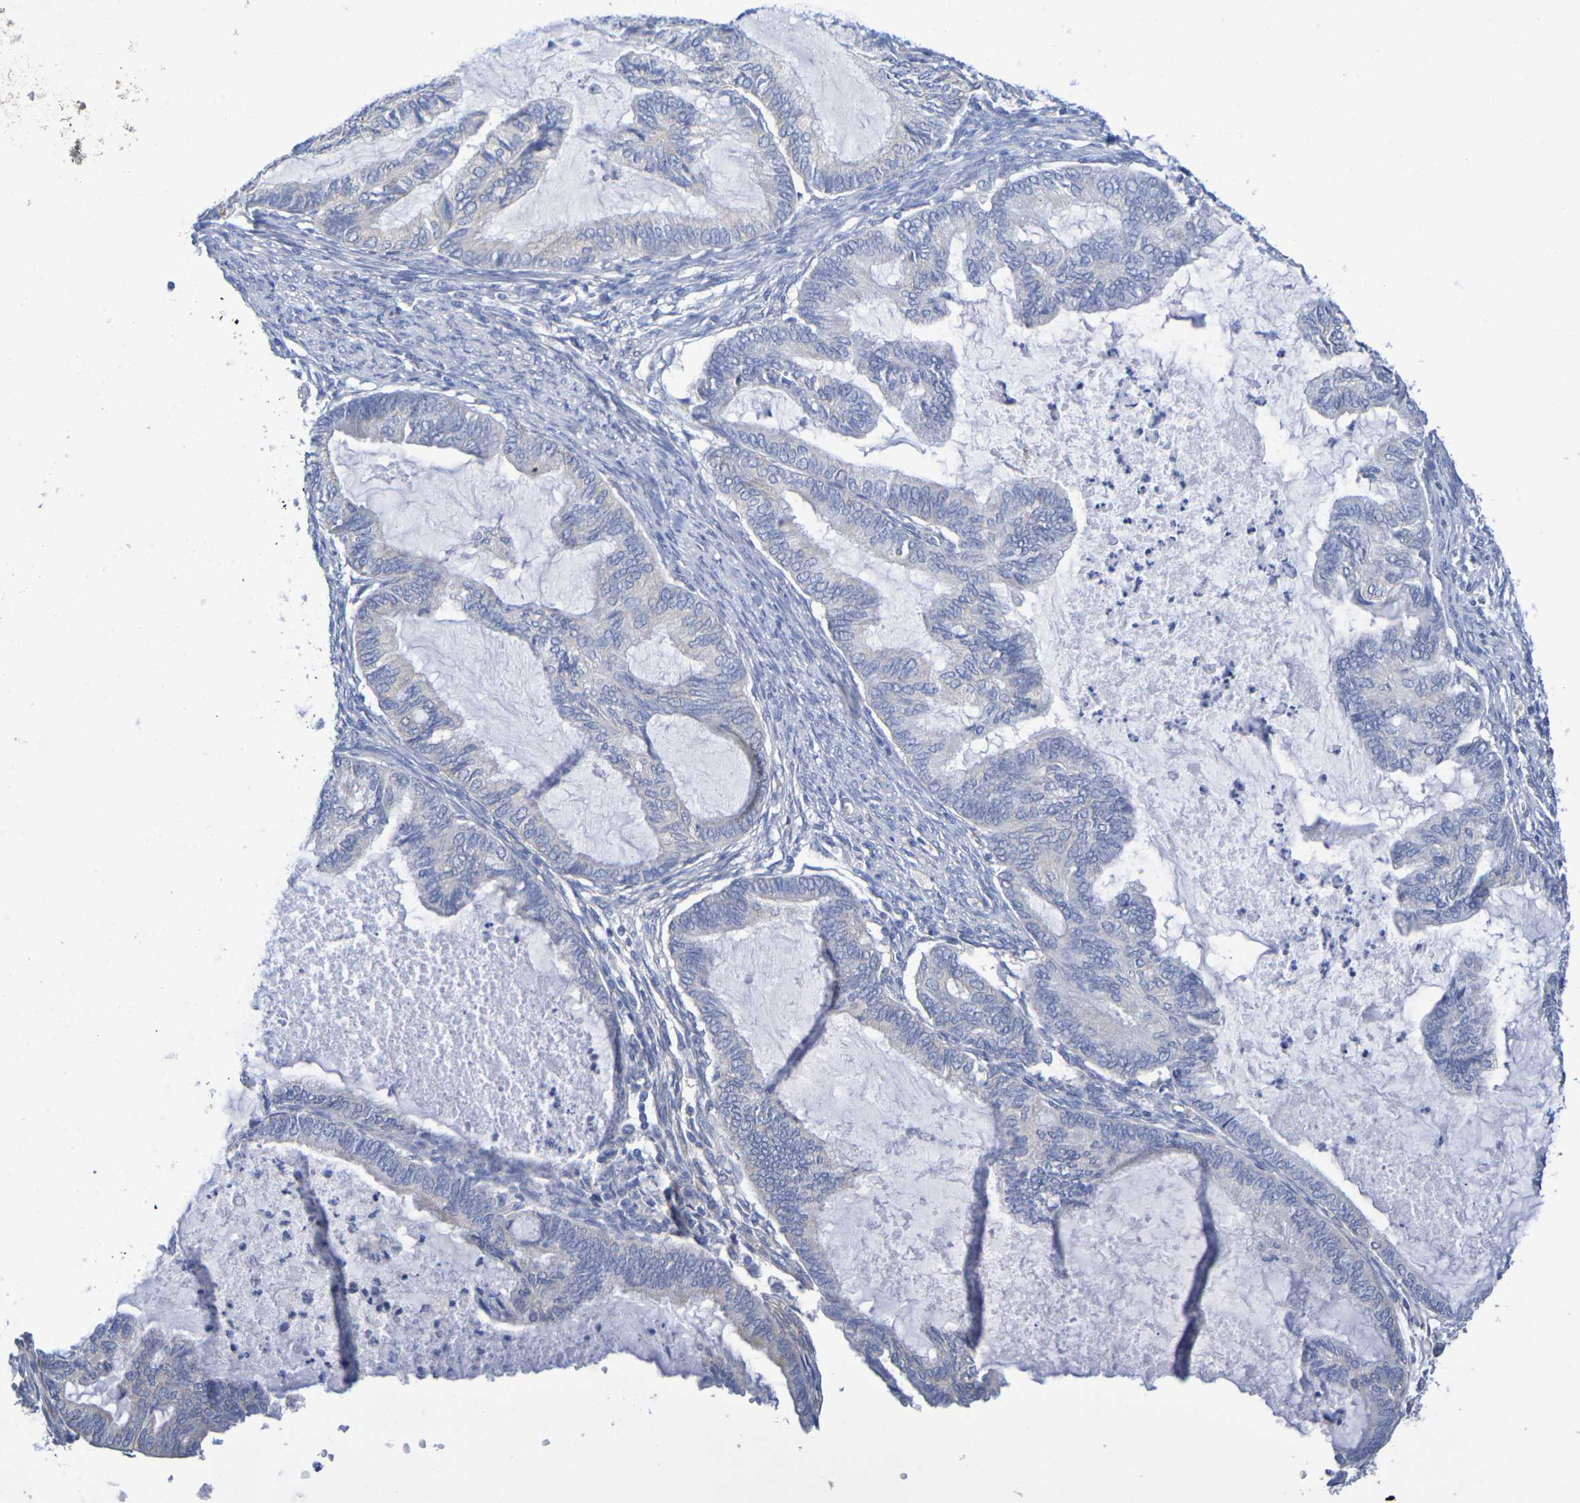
{"staining": {"intensity": "negative", "quantity": "none", "location": "none"}, "tissue": "cervical cancer", "cell_type": "Tumor cells", "image_type": "cancer", "snomed": [{"axis": "morphology", "description": "Normal tissue, NOS"}, {"axis": "morphology", "description": "Adenocarcinoma, NOS"}, {"axis": "topography", "description": "Cervix"}, {"axis": "topography", "description": "Endometrium"}], "caption": "High magnification brightfield microscopy of cervical cancer (adenocarcinoma) stained with DAB (3,3'-diaminobenzidine) (brown) and counterstained with hematoxylin (blue): tumor cells show no significant staining.", "gene": "TMCC3", "patient": {"sex": "female", "age": 86}}